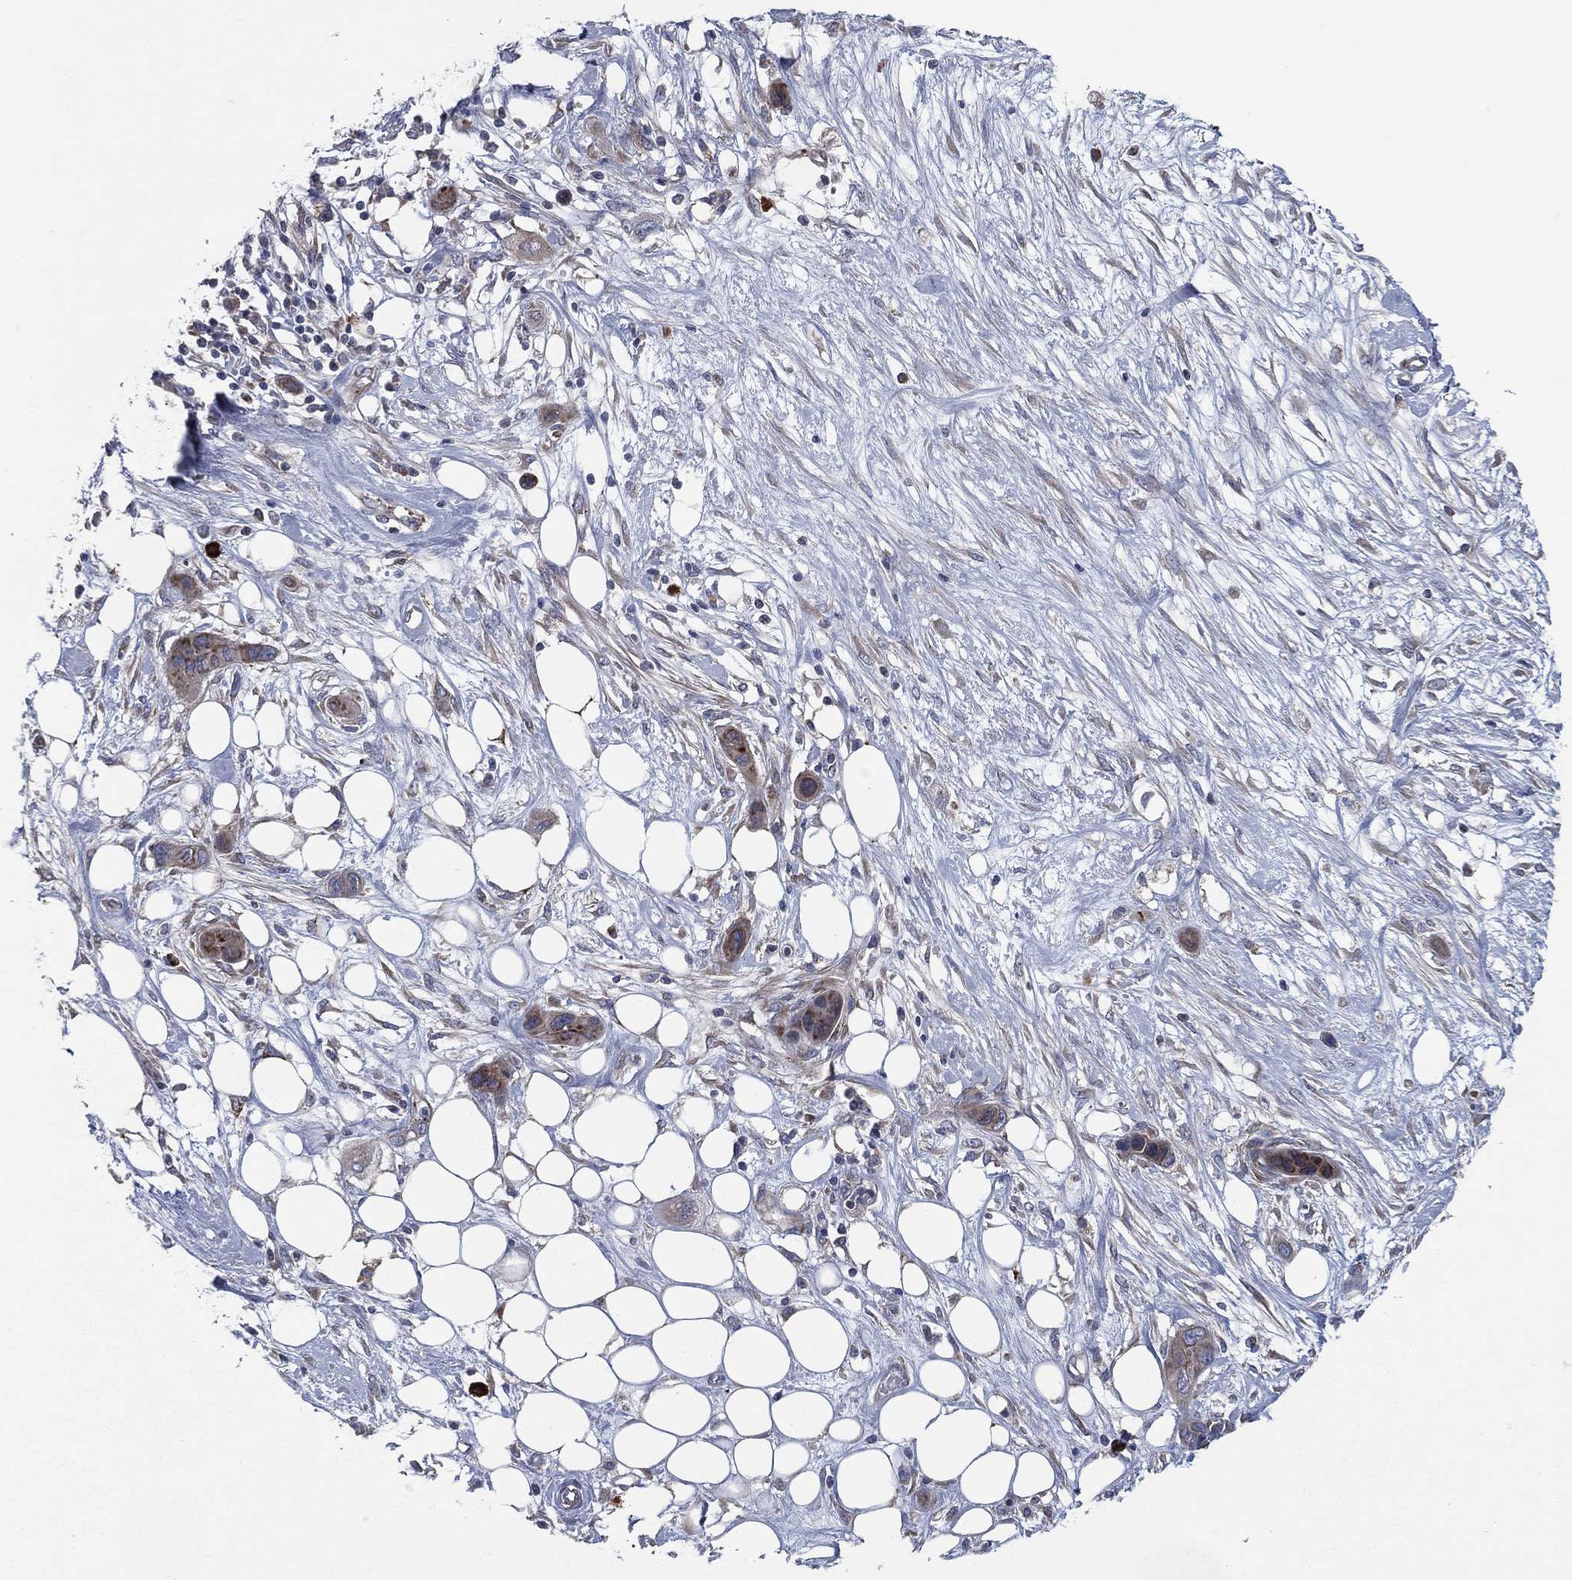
{"staining": {"intensity": "moderate", "quantity": ">75%", "location": "cytoplasmic/membranous"}, "tissue": "skin cancer", "cell_type": "Tumor cells", "image_type": "cancer", "snomed": [{"axis": "morphology", "description": "Squamous cell carcinoma, NOS"}, {"axis": "topography", "description": "Skin"}], "caption": "High-magnification brightfield microscopy of skin cancer (squamous cell carcinoma) stained with DAB (3,3'-diaminobenzidine) (brown) and counterstained with hematoxylin (blue). tumor cells exhibit moderate cytoplasmic/membranous staining is present in approximately>75% of cells.", "gene": "CCDC159", "patient": {"sex": "male", "age": 79}}